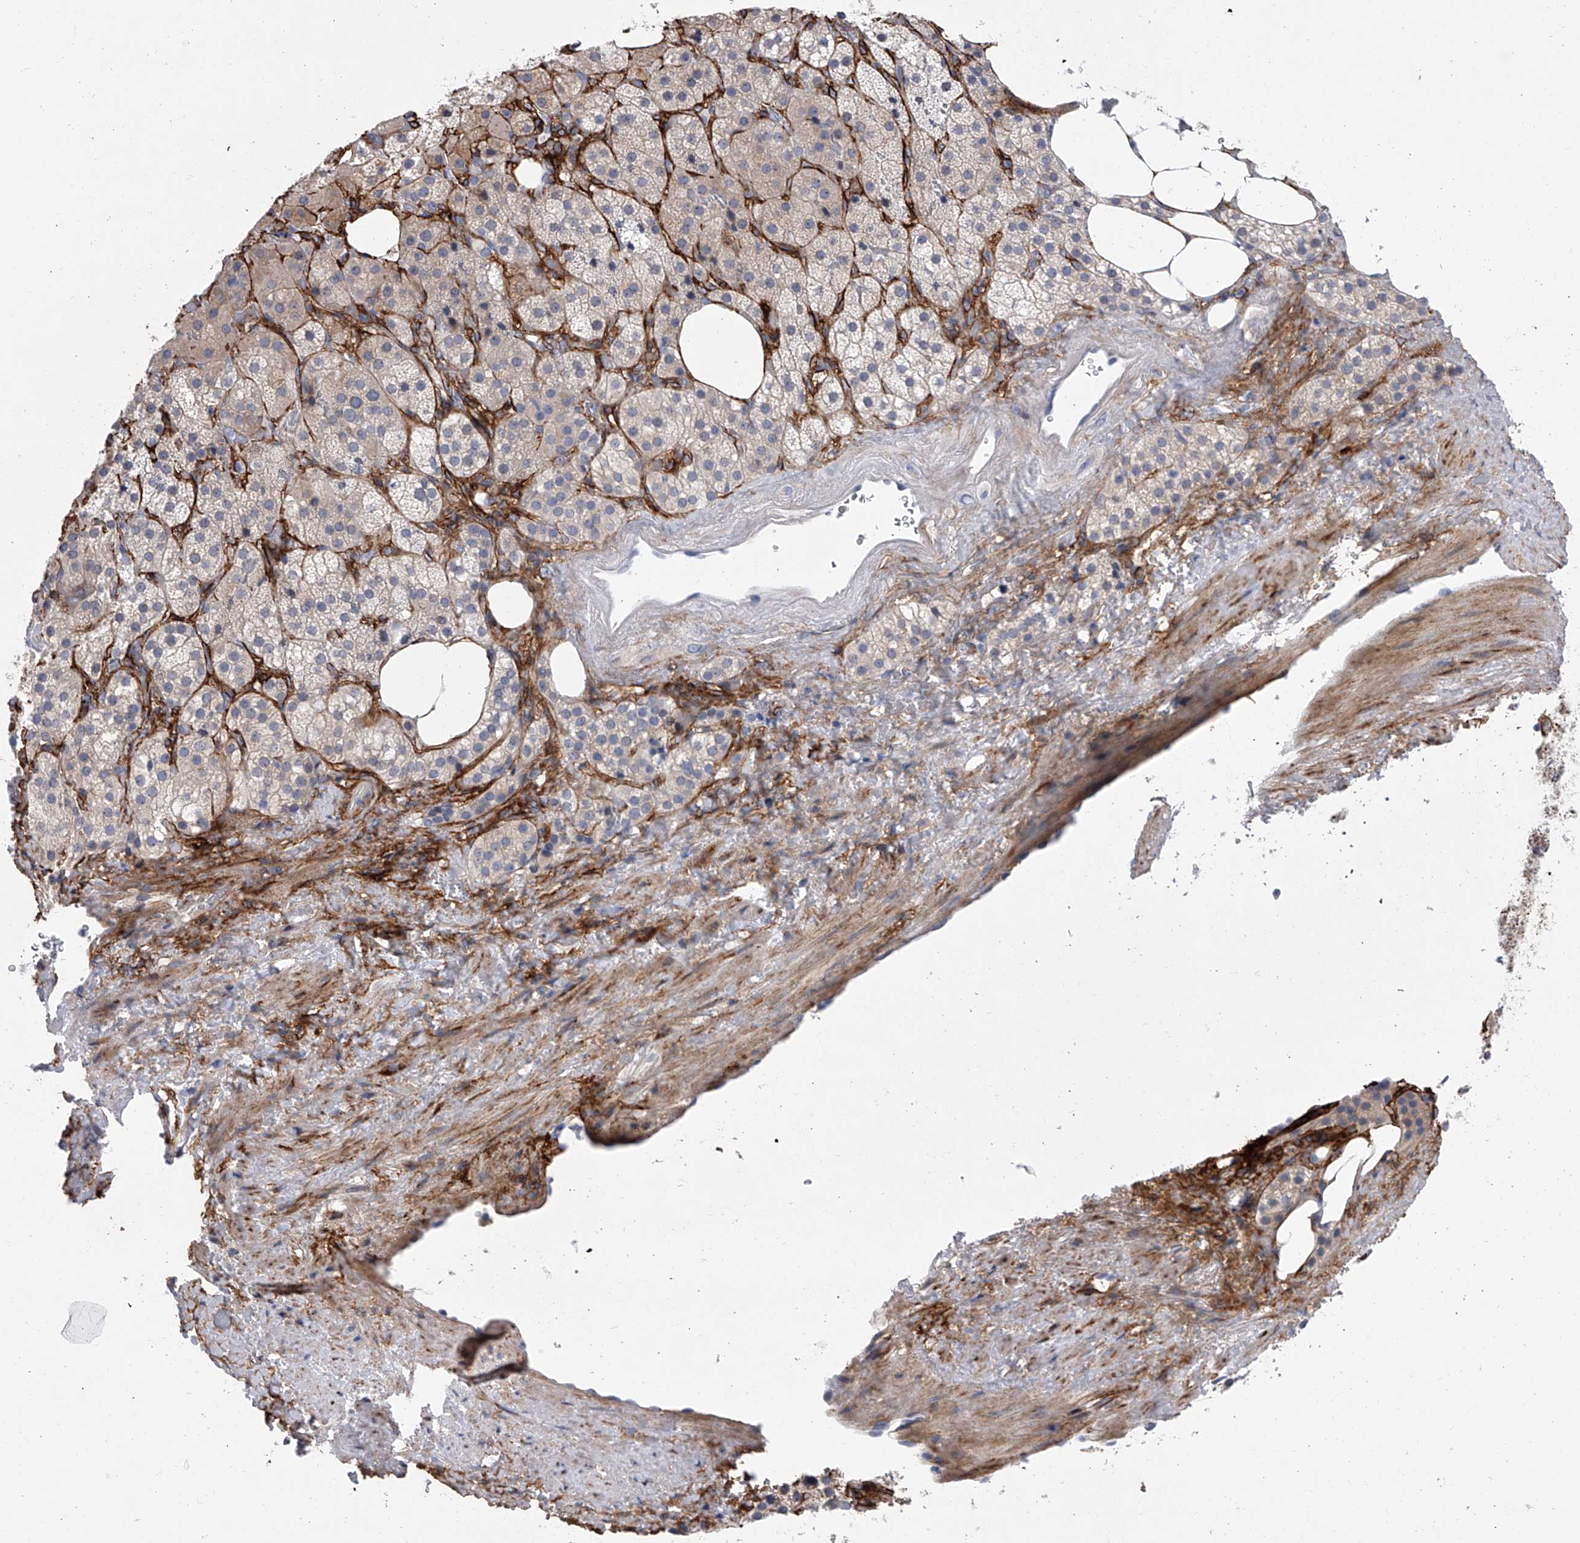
{"staining": {"intensity": "moderate", "quantity": "<25%", "location": "cytoplasmic/membranous"}, "tissue": "adrenal gland", "cell_type": "Glandular cells", "image_type": "normal", "snomed": [{"axis": "morphology", "description": "Normal tissue, NOS"}, {"axis": "topography", "description": "Adrenal gland"}], "caption": "Approximately <25% of glandular cells in normal adrenal gland show moderate cytoplasmic/membranous protein positivity as visualized by brown immunohistochemical staining.", "gene": "ALG14", "patient": {"sex": "female", "age": 59}}